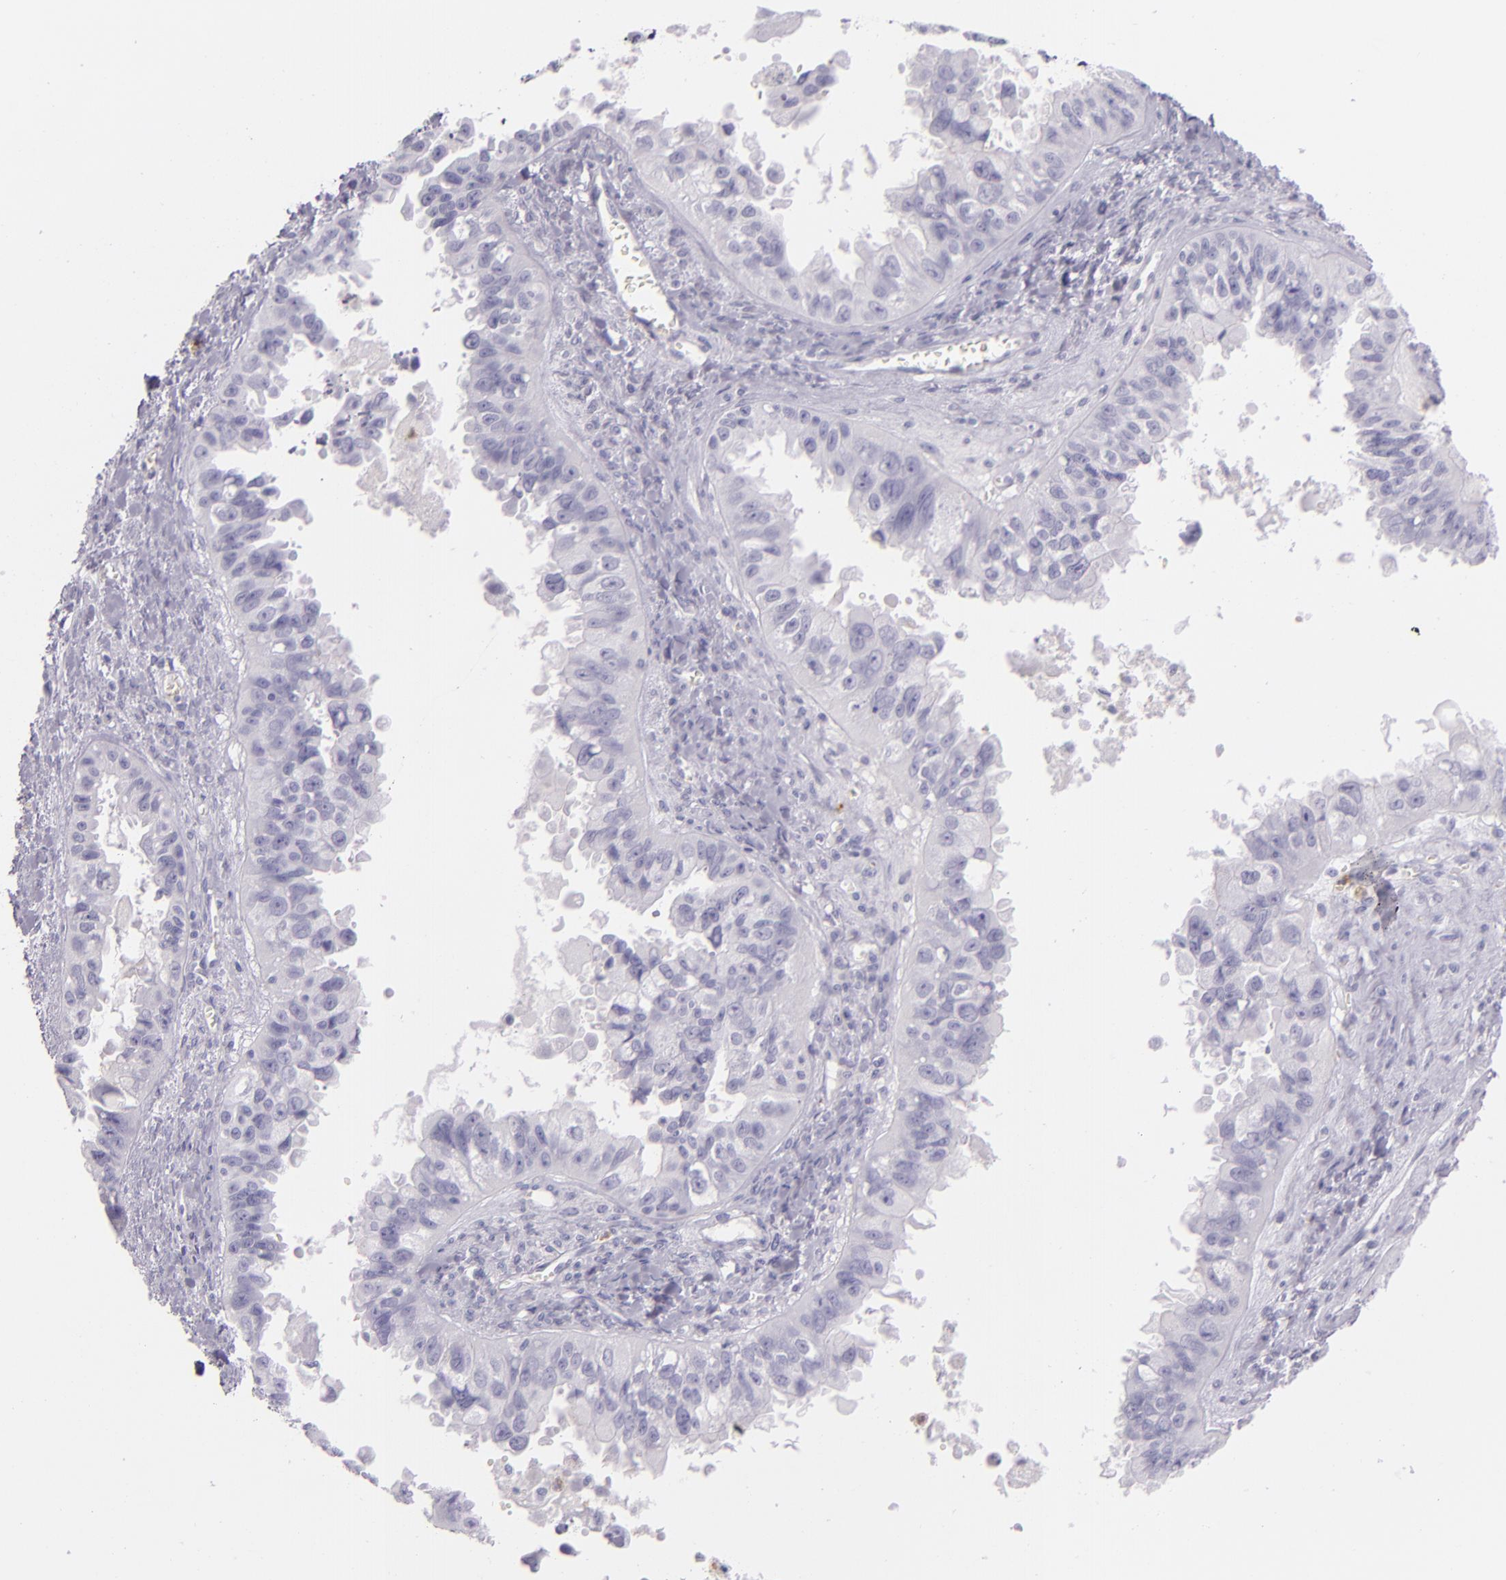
{"staining": {"intensity": "negative", "quantity": "none", "location": "none"}, "tissue": "ovarian cancer", "cell_type": "Tumor cells", "image_type": "cancer", "snomed": [{"axis": "morphology", "description": "Carcinoma, endometroid"}, {"axis": "topography", "description": "Ovary"}], "caption": "IHC histopathology image of neoplastic tissue: human ovarian cancer (endometroid carcinoma) stained with DAB exhibits no significant protein staining in tumor cells.", "gene": "CEACAM1", "patient": {"sex": "female", "age": 85}}